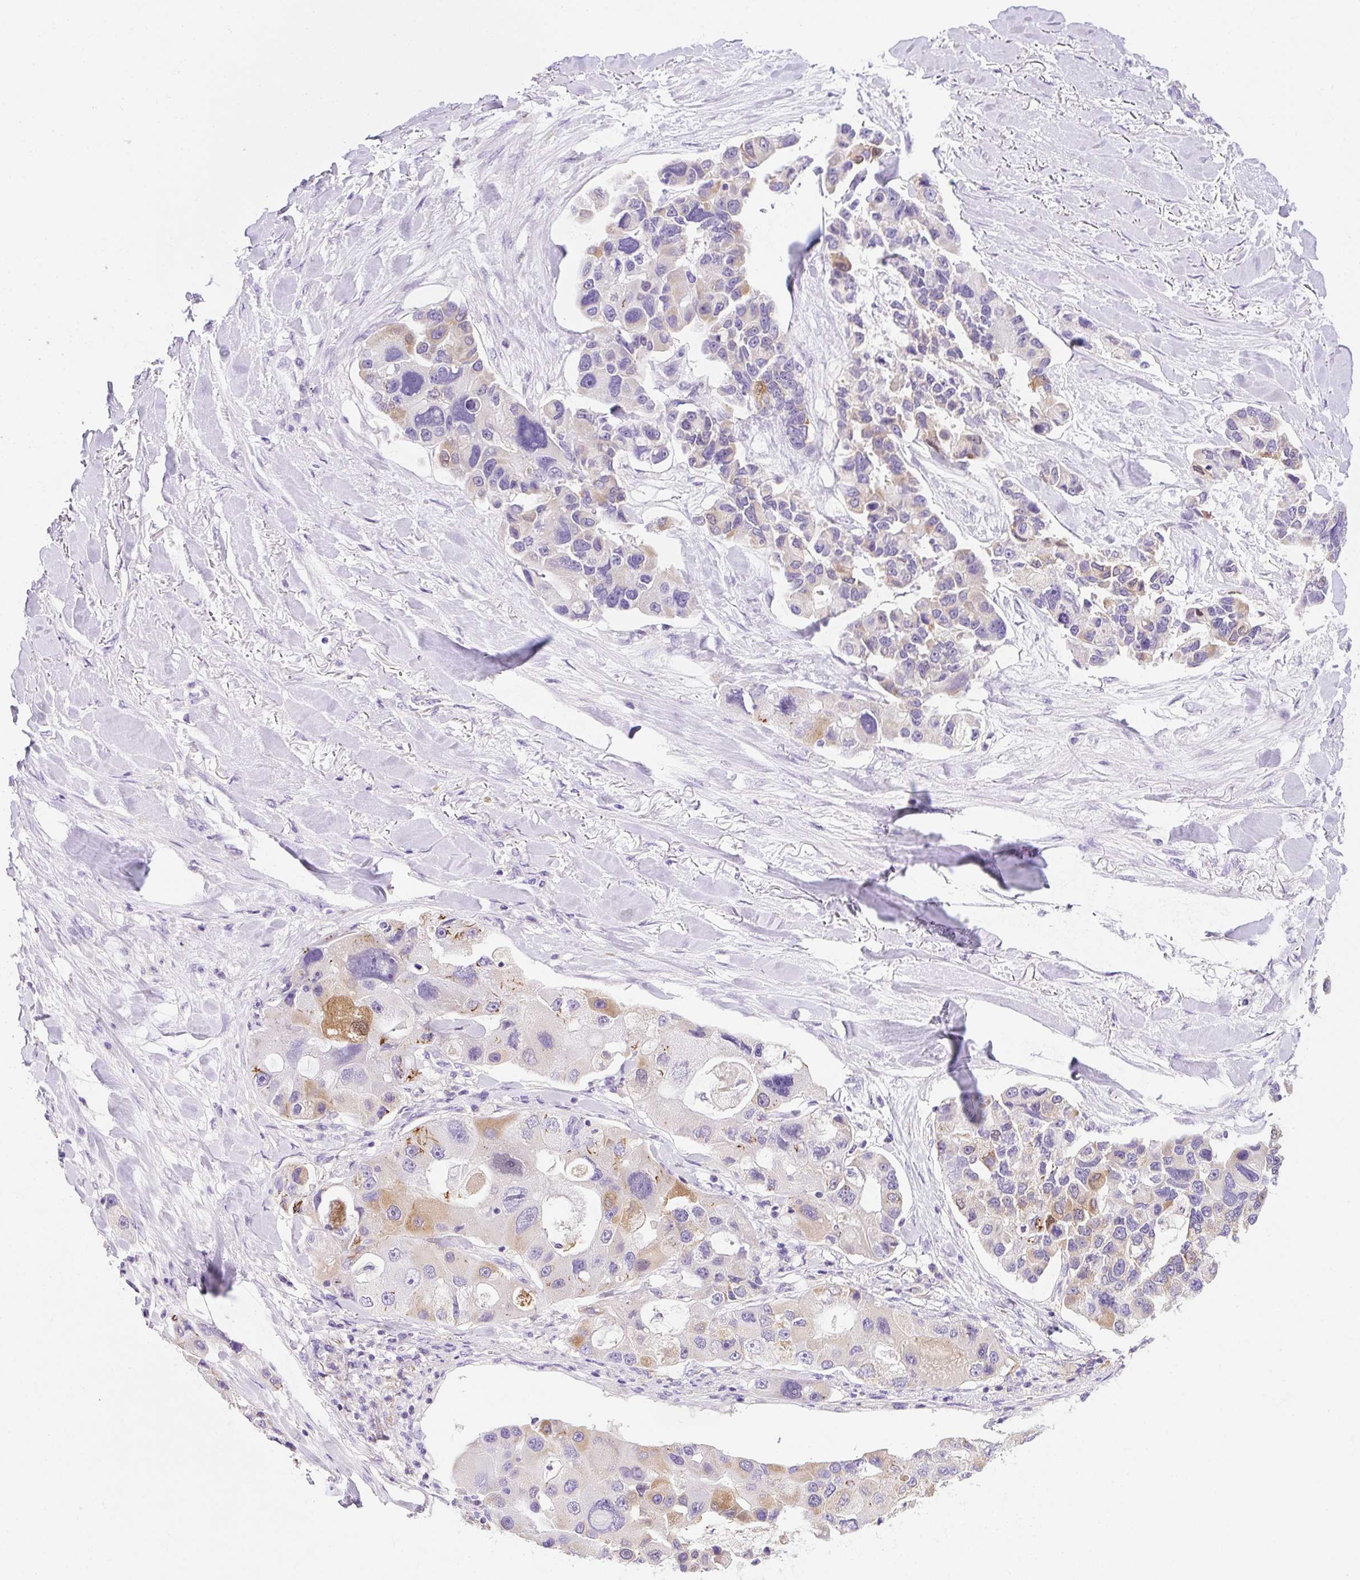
{"staining": {"intensity": "moderate", "quantity": "<25%", "location": "cytoplasmic/membranous"}, "tissue": "lung cancer", "cell_type": "Tumor cells", "image_type": "cancer", "snomed": [{"axis": "morphology", "description": "Adenocarcinoma, NOS"}, {"axis": "topography", "description": "Lung"}], "caption": "A brown stain labels moderate cytoplasmic/membranous positivity of a protein in human lung adenocarcinoma tumor cells.", "gene": "NDST3", "patient": {"sex": "female", "age": 54}}